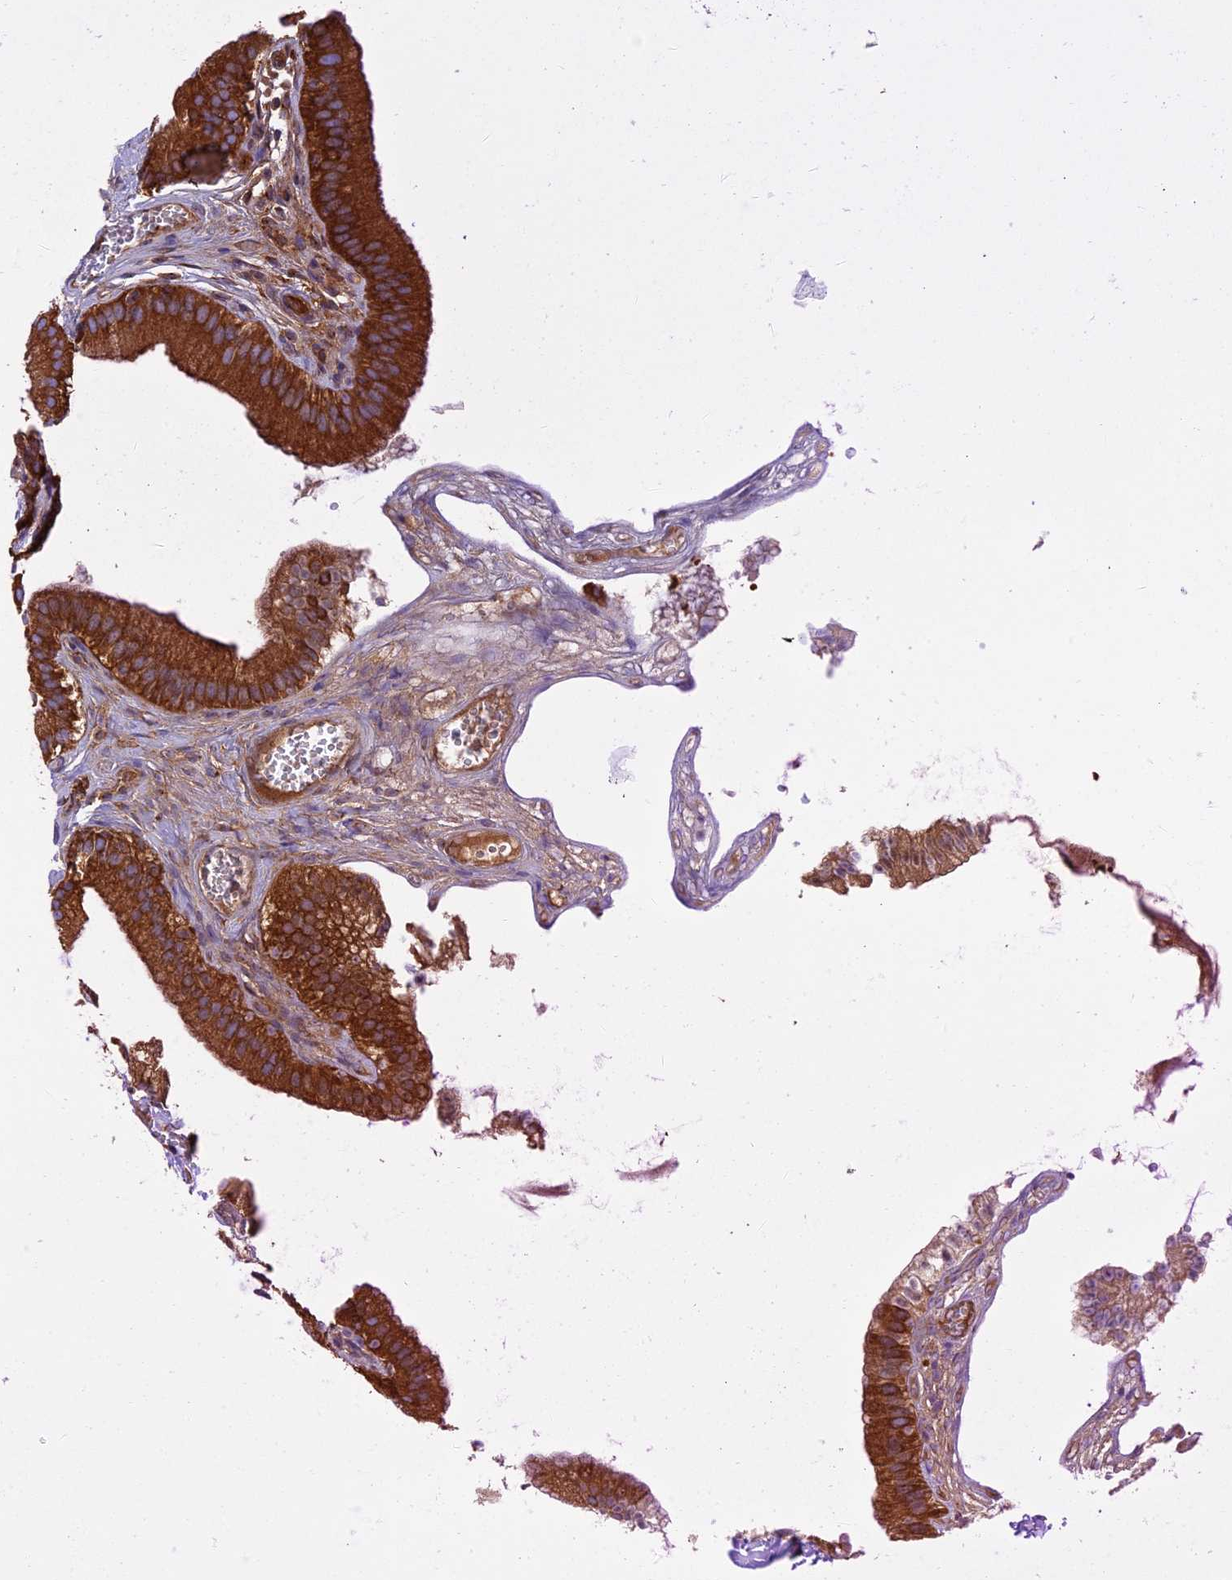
{"staining": {"intensity": "strong", "quantity": ">75%", "location": "cytoplasmic/membranous"}, "tissue": "gallbladder", "cell_type": "Glandular cells", "image_type": "normal", "snomed": [{"axis": "morphology", "description": "Normal tissue, NOS"}, {"axis": "topography", "description": "Gallbladder"}], "caption": "Brown immunohistochemical staining in normal human gallbladder exhibits strong cytoplasmic/membranous expression in about >75% of glandular cells. The staining is performed using DAB brown chromogen to label protein expression. The nuclei are counter-stained blue using hematoxylin.", "gene": "DCTN2", "patient": {"sex": "female", "age": 54}}